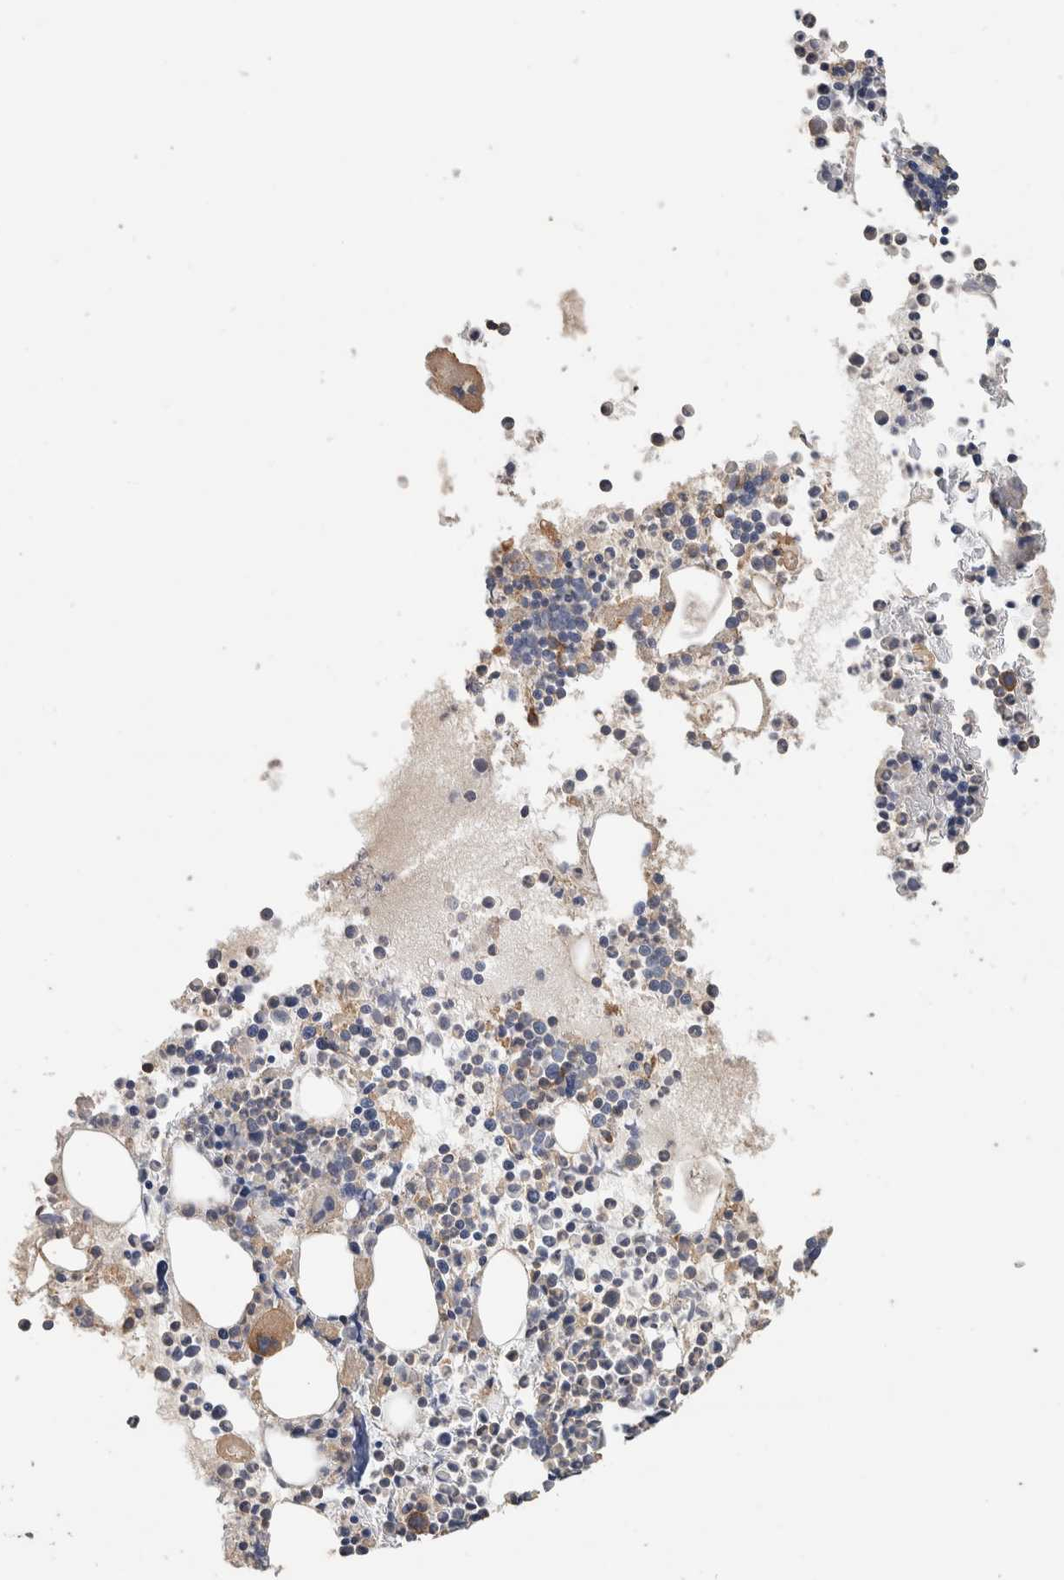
{"staining": {"intensity": "moderate", "quantity": "<25%", "location": "cytoplasmic/membranous"}, "tissue": "bone marrow", "cell_type": "Hematopoietic cells", "image_type": "normal", "snomed": [{"axis": "morphology", "description": "Normal tissue, NOS"}, {"axis": "morphology", "description": "Inflammation, NOS"}, {"axis": "topography", "description": "Bone marrow"}], "caption": "Hematopoietic cells display moderate cytoplasmic/membranous expression in about <25% of cells in unremarkable bone marrow.", "gene": "EIF4G3", "patient": {"sex": "male", "age": 46}}